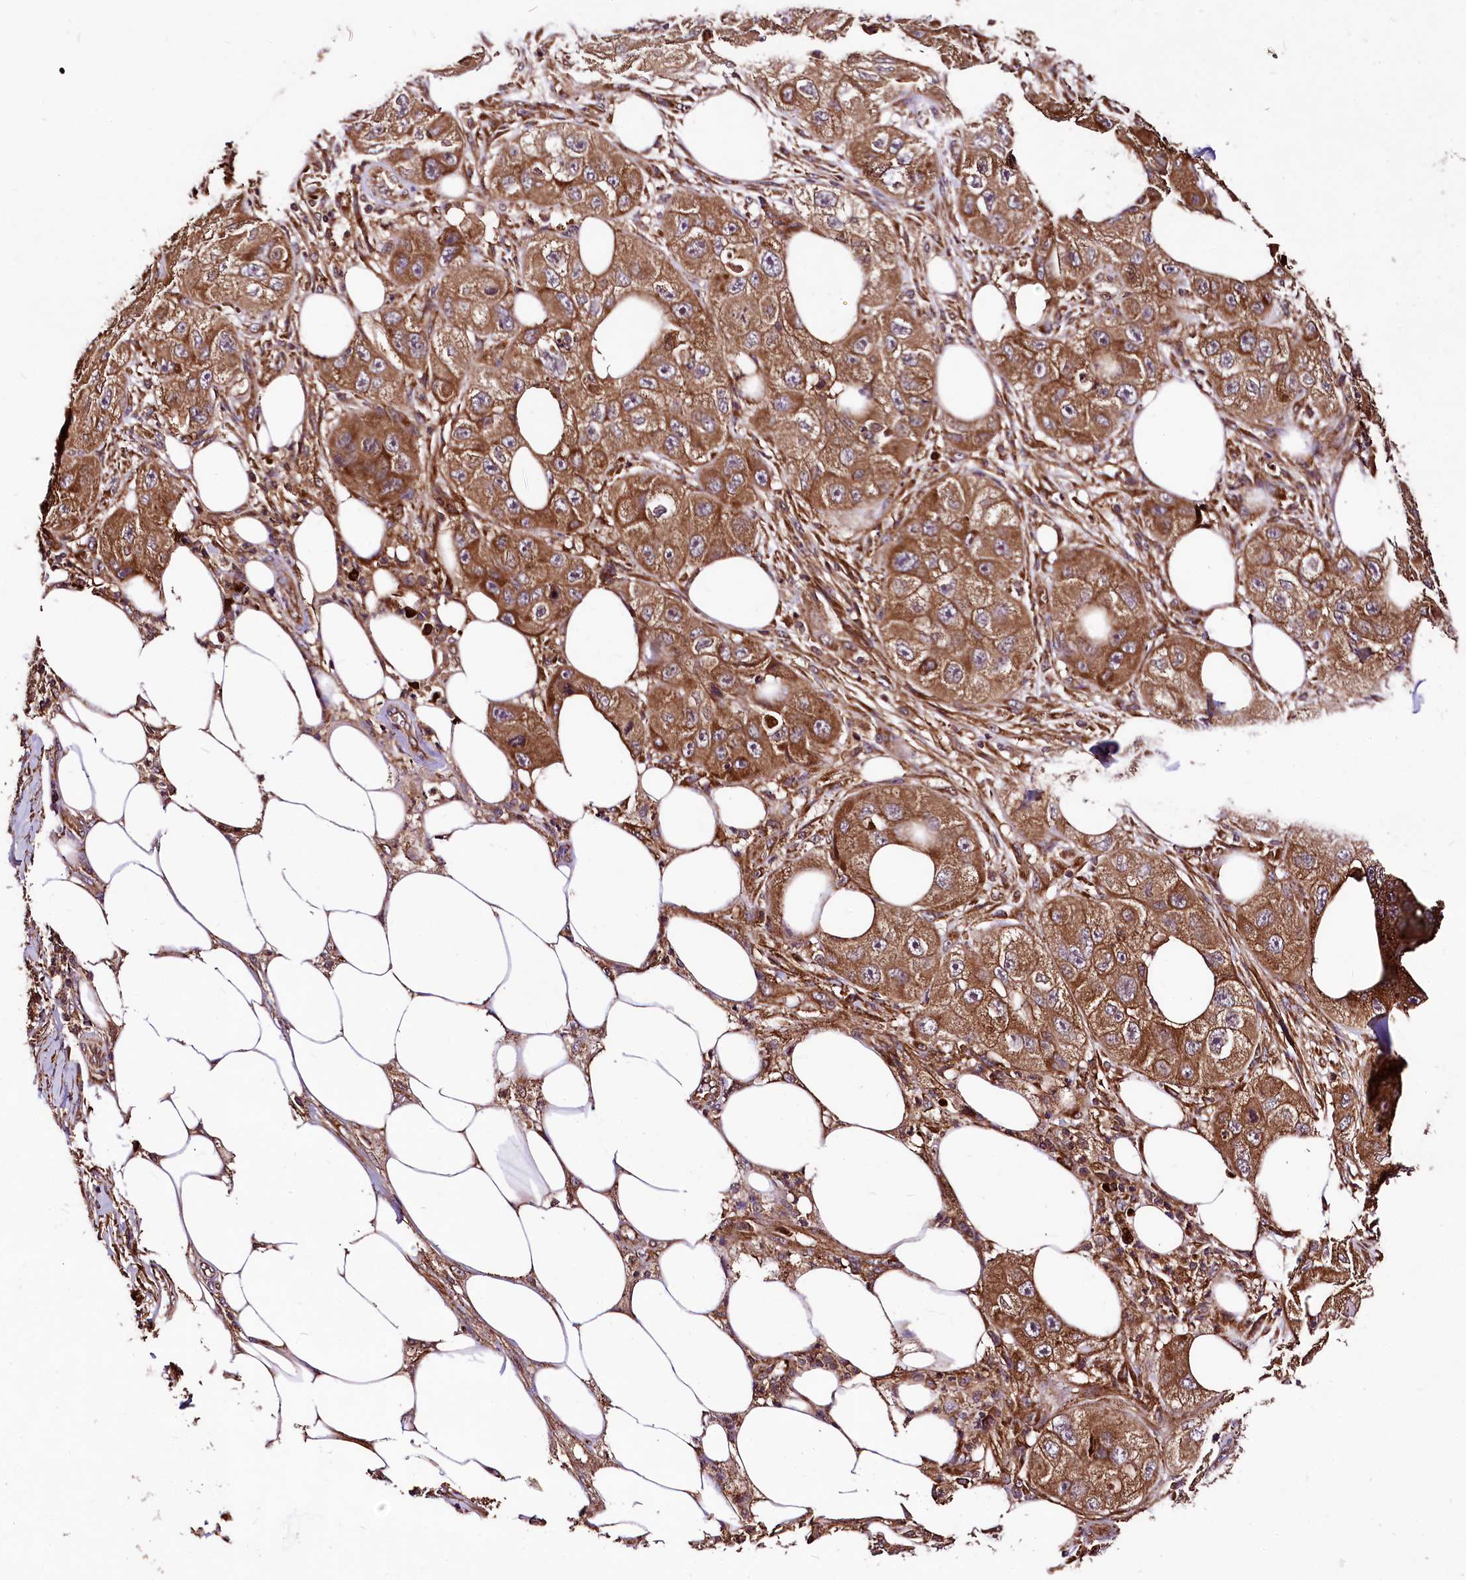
{"staining": {"intensity": "moderate", "quantity": ">75%", "location": "cytoplasmic/membranous"}, "tissue": "skin cancer", "cell_type": "Tumor cells", "image_type": "cancer", "snomed": [{"axis": "morphology", "description": "Squamous cell carcinoma, NOS"}, {"axis": "topography", "description": "Skin"}, {"axis": "topography", "description": "Subcutis"}], "caption": "Protein staining of squamous cell carcinoma (skin) tissue exhibits moderate cytoplasmic/membranous expression in approximately >75% of tumor cells.", "gene": "LRSAM1", "patient": {"sex": "male", "age": 73}}